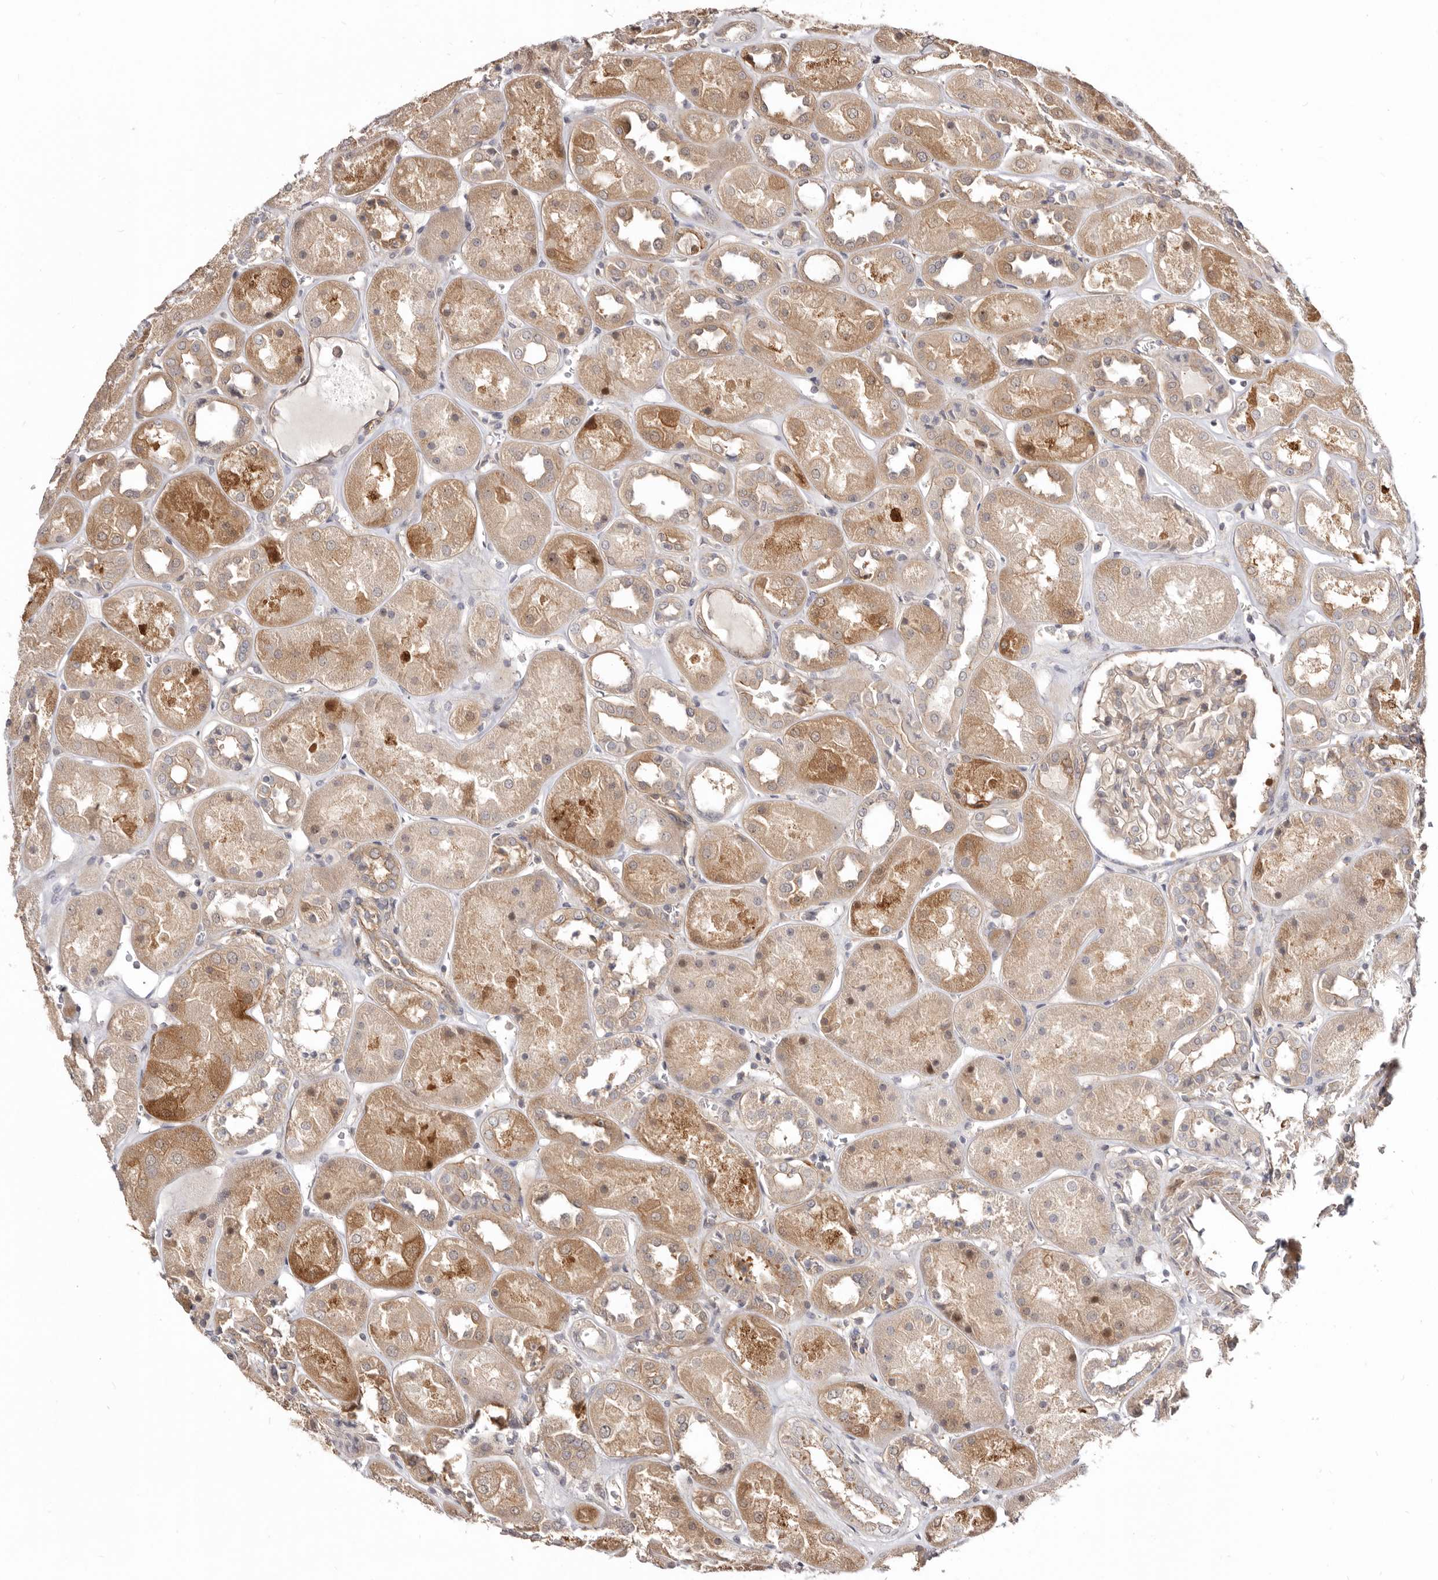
{"staining": {"intensity": "moderate", "quantity": "25%-75%", "location": "cytoplasmic/membranous"}, "tissue": "kidney", "cell_type": "Cells in glomeruli", "image_type": "normal", "snomed": [{"axis": "morphology", "description": "Normal tissue, NOS"}, {"axis": "topography", "description": "Kidney"}], "caption": "Protein analysis of benign kidney demonstrates moderate cytoplasmic/membranous staining in about 25%-75% of cells in glomeruli. The staining is performed using DAB (3,3'-diaminobenzidine) brown chromogen to label protein expression. The nuclei are counter-stained blue using hematoxylin.", "gene": "GPATCH4", "patient": {"sex": "male", "age": 70}}